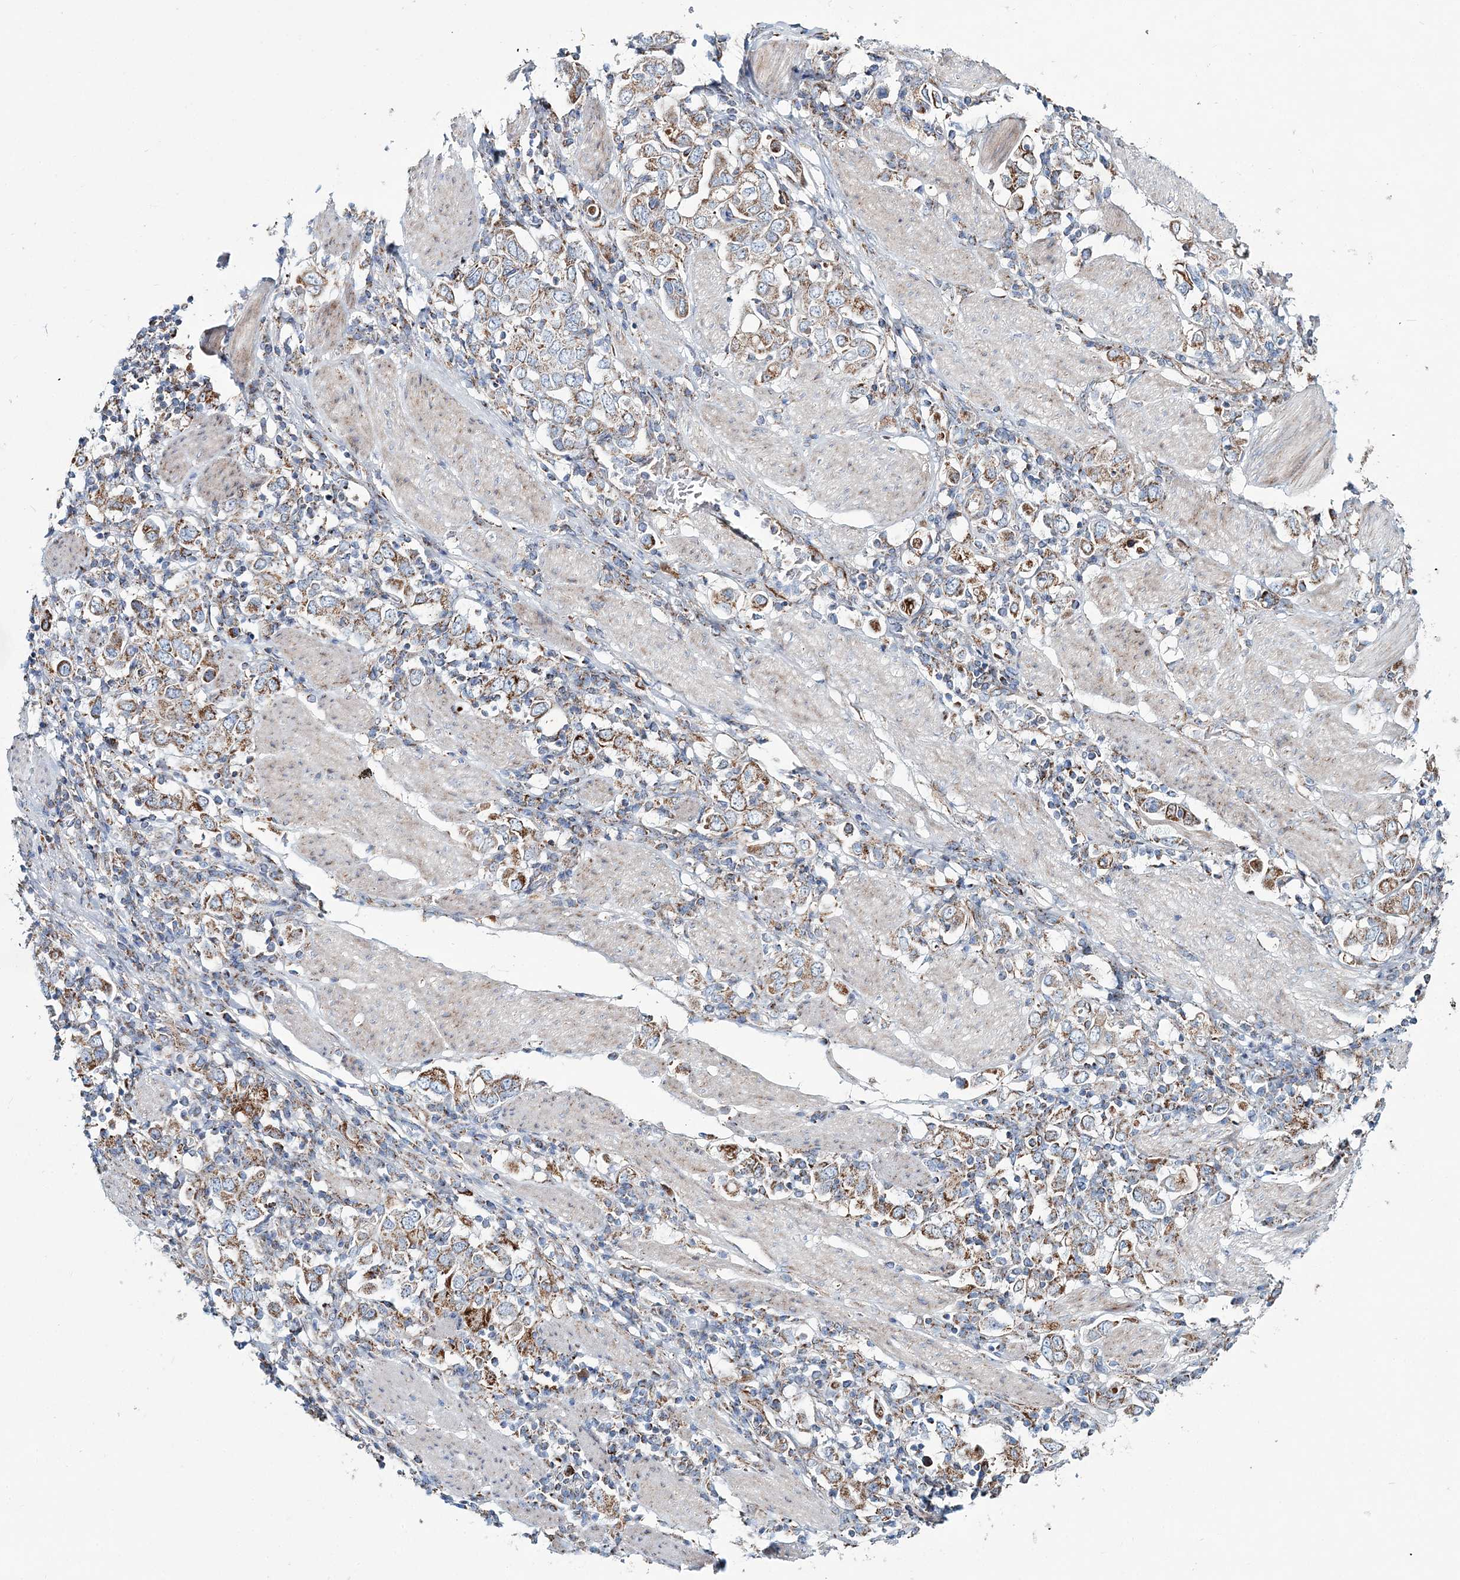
{"staining": {"intensity": "moderate", "quantity": ">75%", "location": "cytoplasmic/membranous"}, "tissue": "stomach cancer", "cell_type": "Tumor cells", "image_type": "cancer", "snomed": [{"axis": "morphology", "description": "Adenocarcinoma, NOS"}, {"axis": "topography", "description": "Stomach, upper"}], "caption": "High-magnification brightfield microscopy of adenocarcinoma (stomach) stained with DAB (brown) and counterstained with hematoxylin (blue). tumor cells exhibit moderate cytoplasmic/membranous expression is present in about>75% of cells.", "gene": "ARHGAP6", "patient": {"sex": "male", "age": 62}}